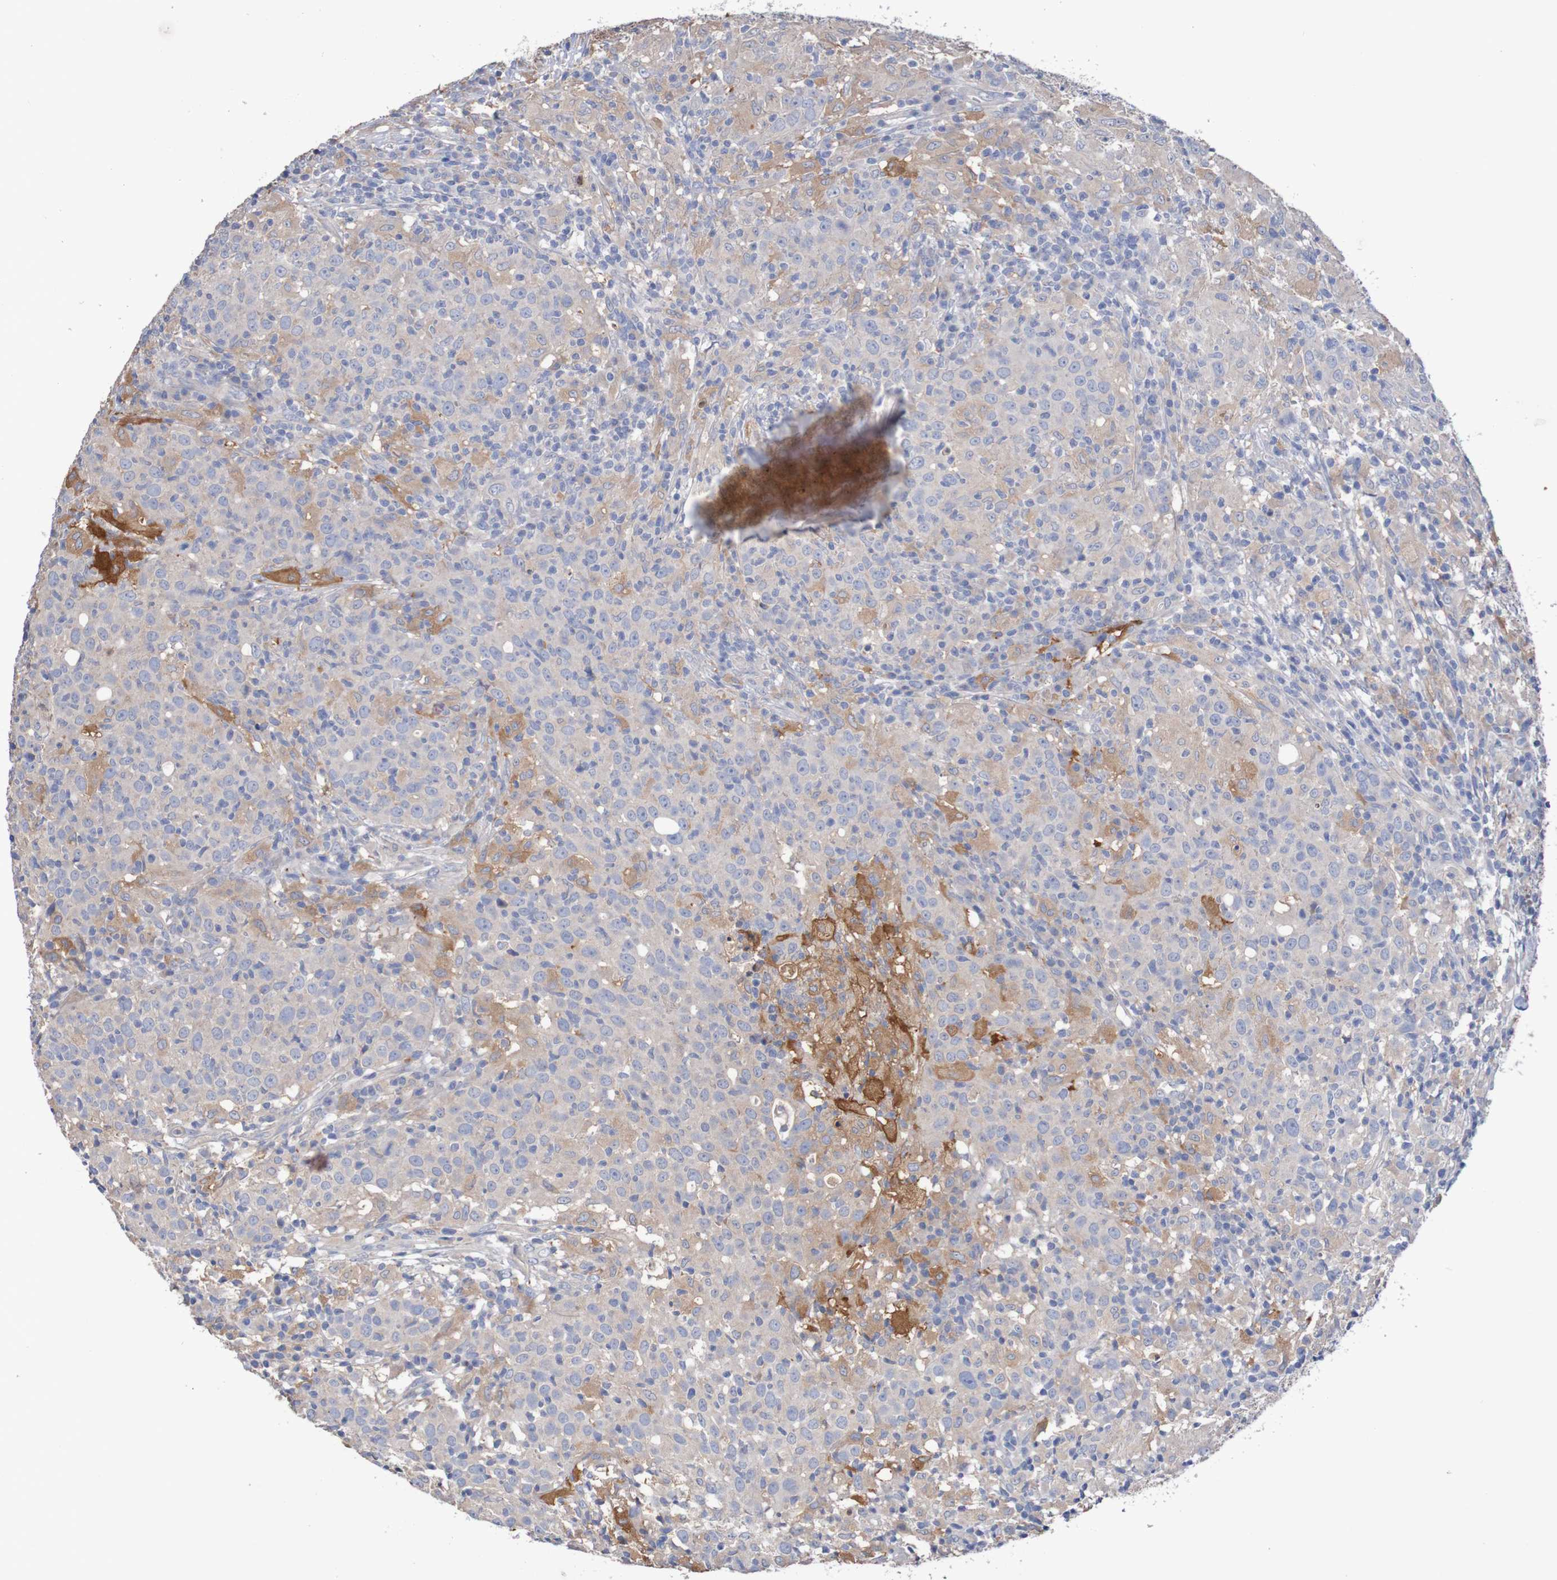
{"staining": {"intensity": "weak", "quantity": "<25%", "location": "cytoplasmic/membranous"}, "tissue": "head and neck cancer", "cell_type": "Tumor cells", "image_type": "cancer", "snomed": [{"axis": "morphology", "description": "Adenocarcinoma, NOS"}, {"axis": "topography", "description": "Salivary gland"}, {"axis": "topography", "description": "Head-Neck"}], "caption": "High power microscopy micrograph of an immunohistochemistry (IHC) micrograph of head and neck cancer (adenocarcinoma), revealing no significant staining in tumor cells.", "gene": "PHYH", "patient": {"sex": "female", "age": 65}}